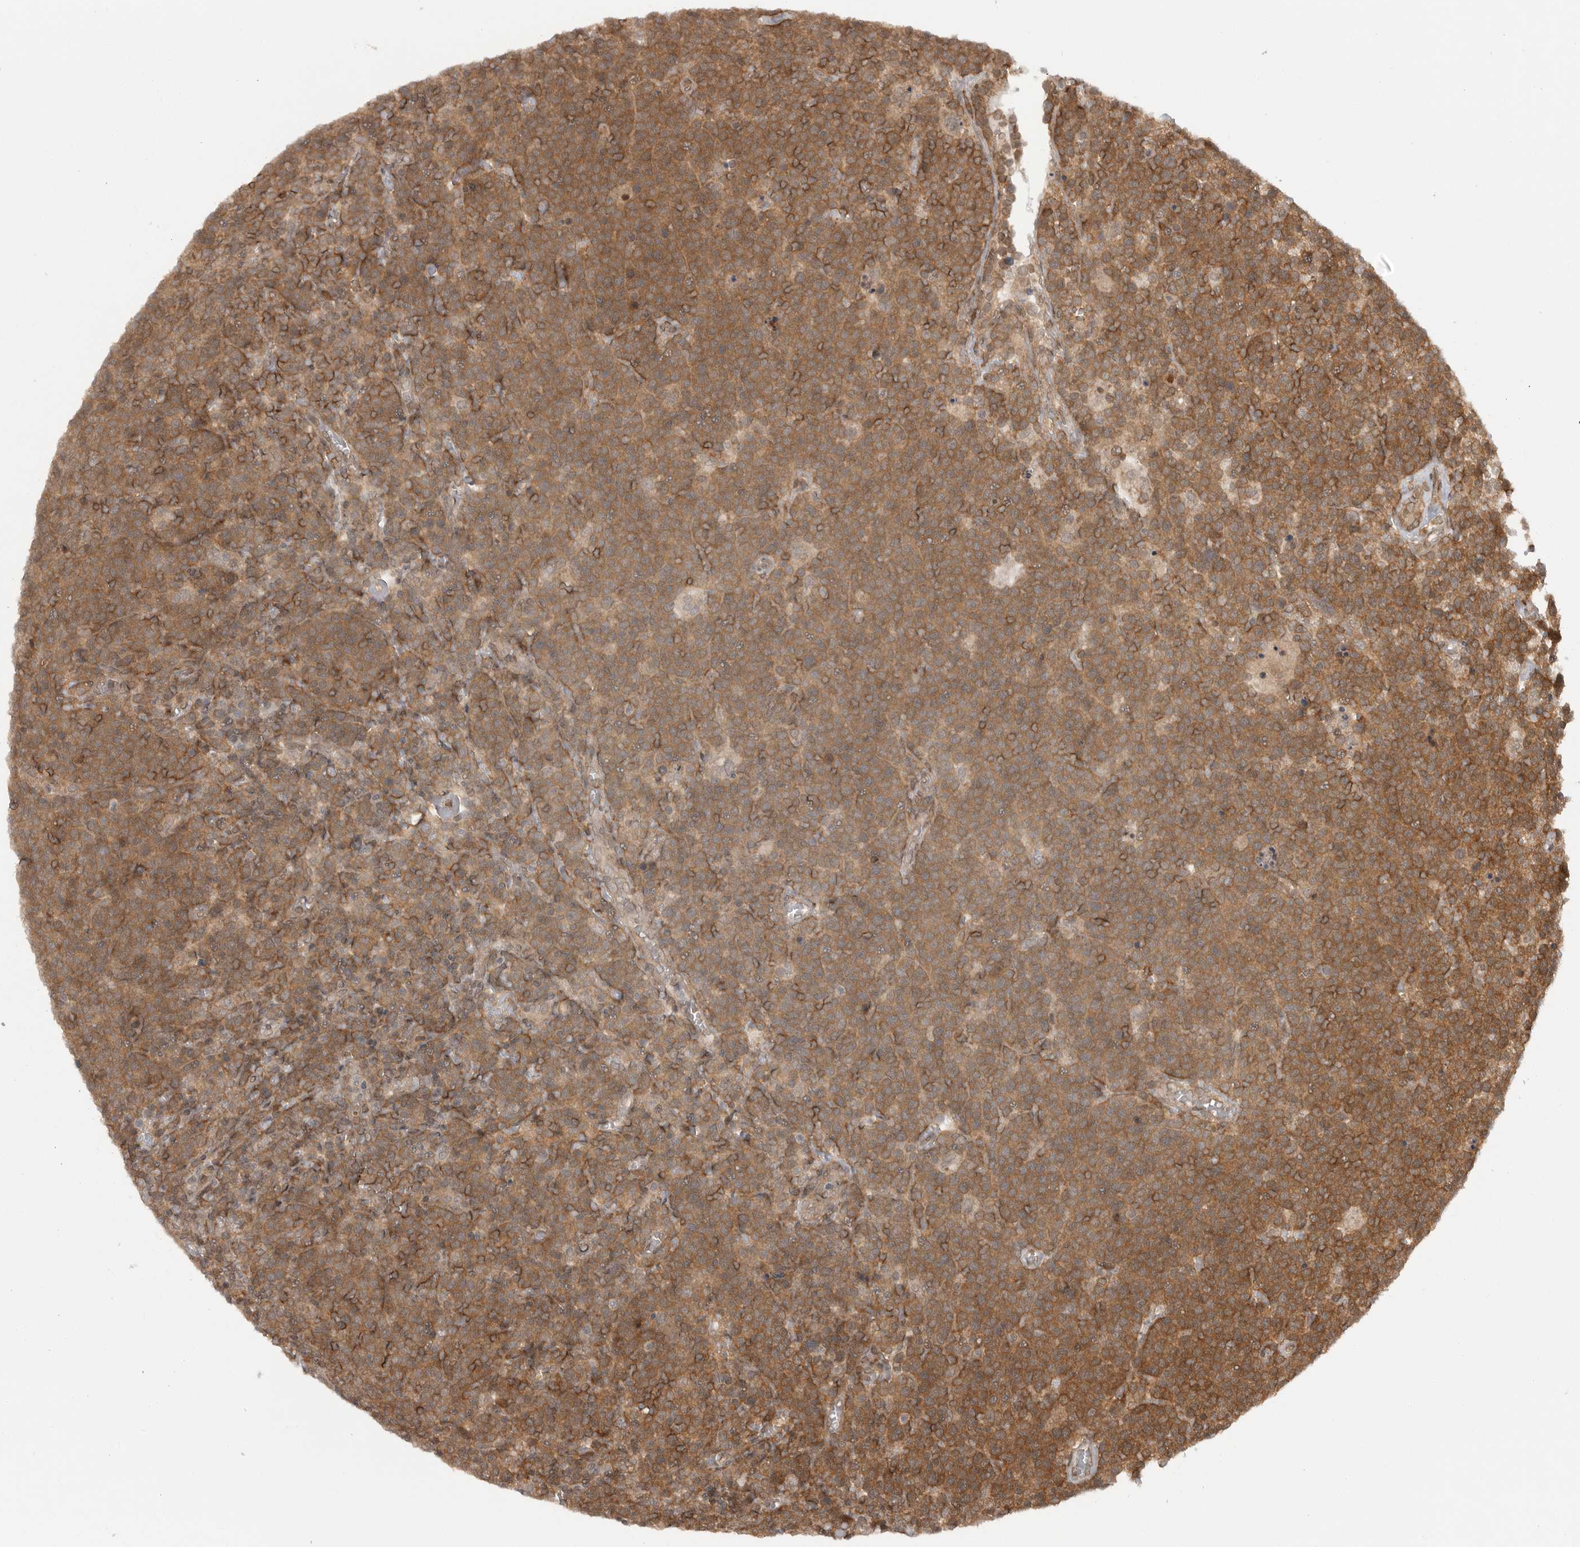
{"staining": {"intensity": "moderate", "quantity": ">75%", "location": "cytoplasmic/membranous"}, "tissue": "lymphoma", "cell_type": "Tumor cells", "image_type": "cancer", "snomed": [{"axis": "morphology", "description": "Malignant lymphoma, non-Hodgkin's type, High grade"}, {"axis": "topography", "description": "Lymph node"}], "caption": "A brown stain highlights moderate cytoplasmic/membranous expression of a protein in human malignant lymphoma, non-Hodgkin's type (high-grade) tumor cells.", "gene": "SZRD1", "patient": {"sex": "male", "age": 61}}